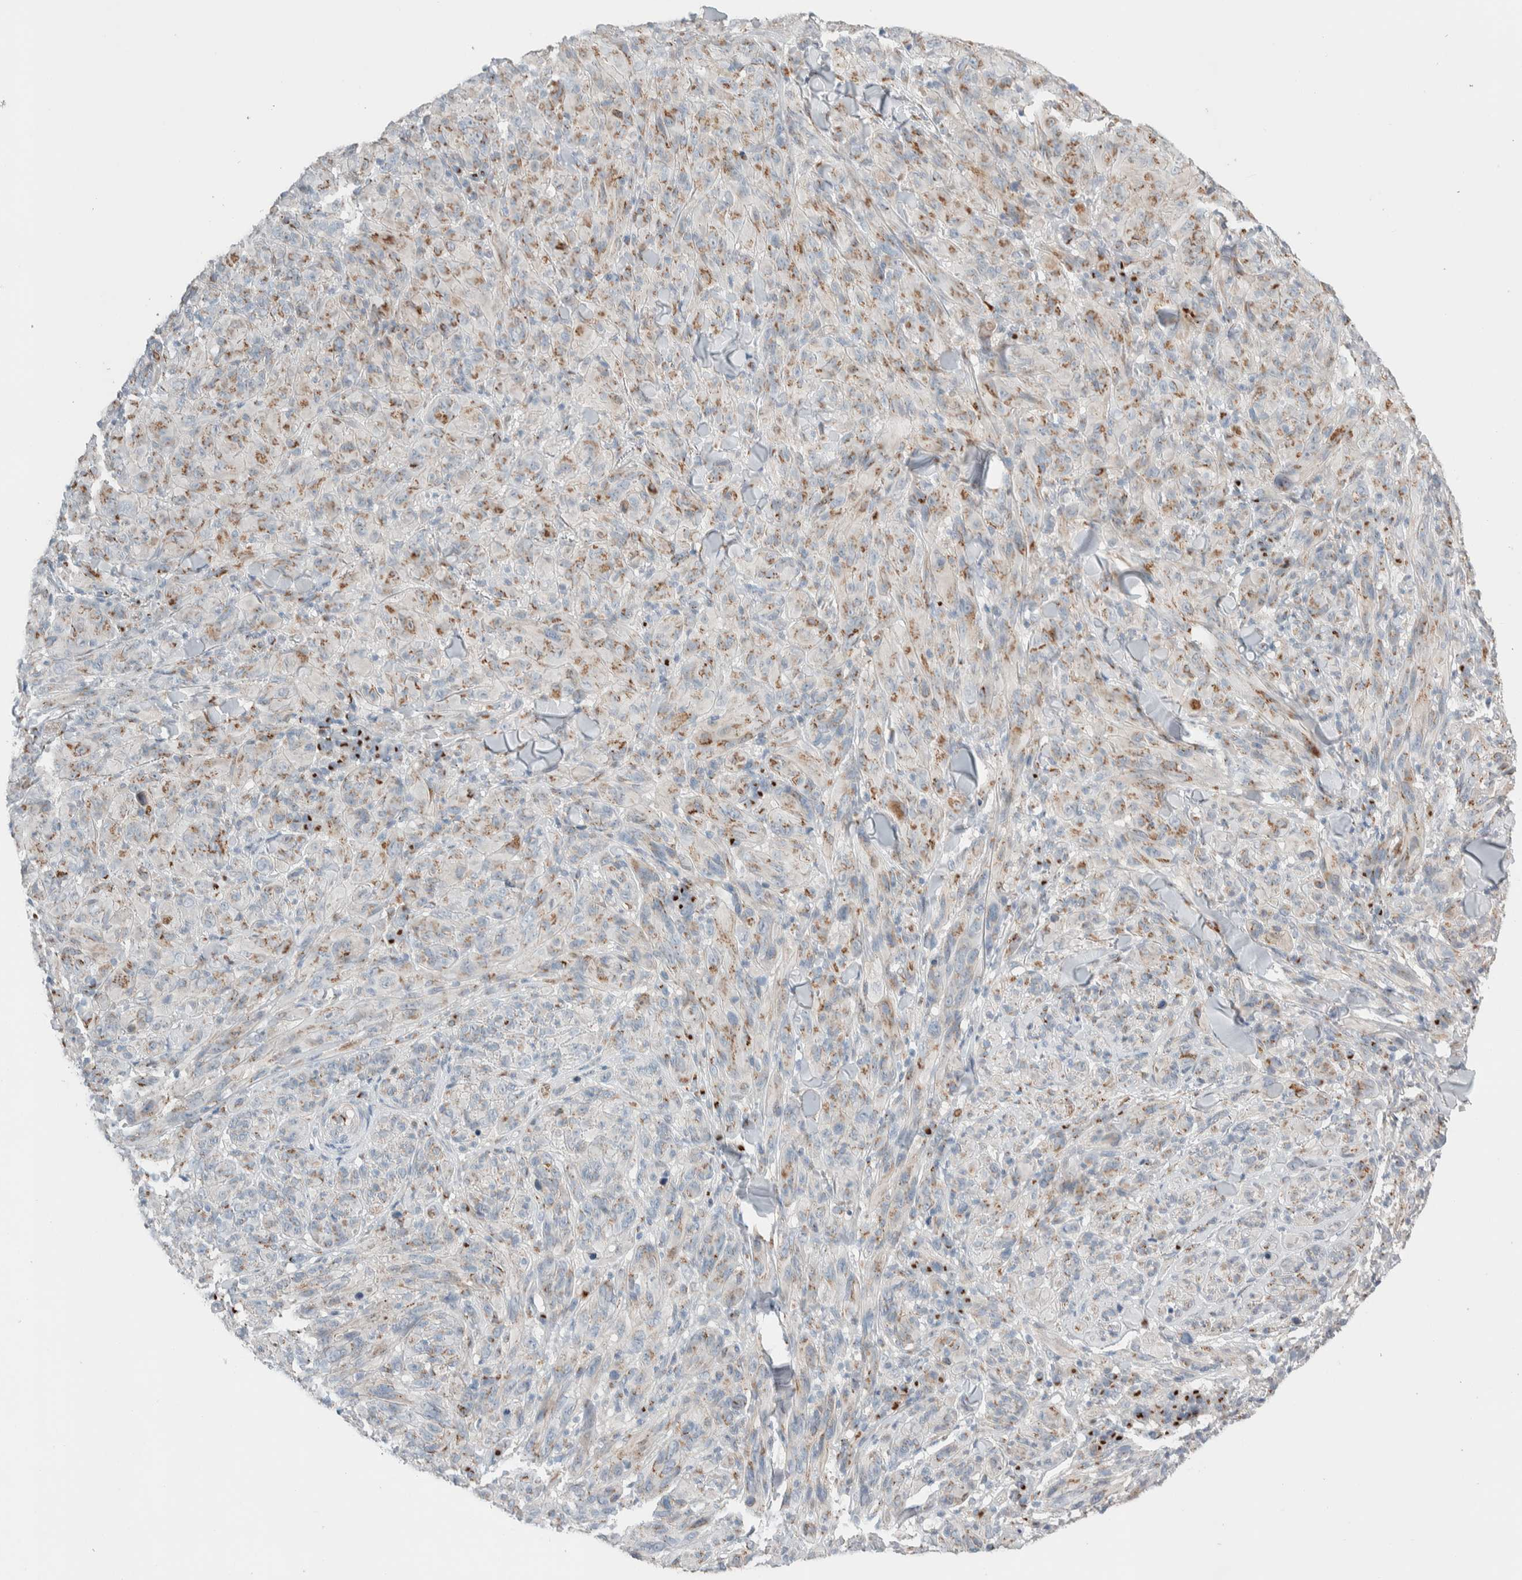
{"staining": {"intensity": "moderate", "quantity": "25%-75%", "location": "cytoplasmic/membranous"}, "tissue": "melanoma", "cell_type": "Tumor cells", "image_type": "cancer", "snomed": [{"axis": "morphology", "description": "Malignant melanoma, NOS"}, {"axis": "topography", "description": "Skin of head"}], "caption": "An immunohistochemistry (IHC) photomicrograph of neoplastic tissue is shown. Protein staining in brown labels moderate cytoplasmic/membranous positivity in melanoma within tumor cells.", "gene": "SLC38A10", "patient": {"sex": "male", "age": 96}}